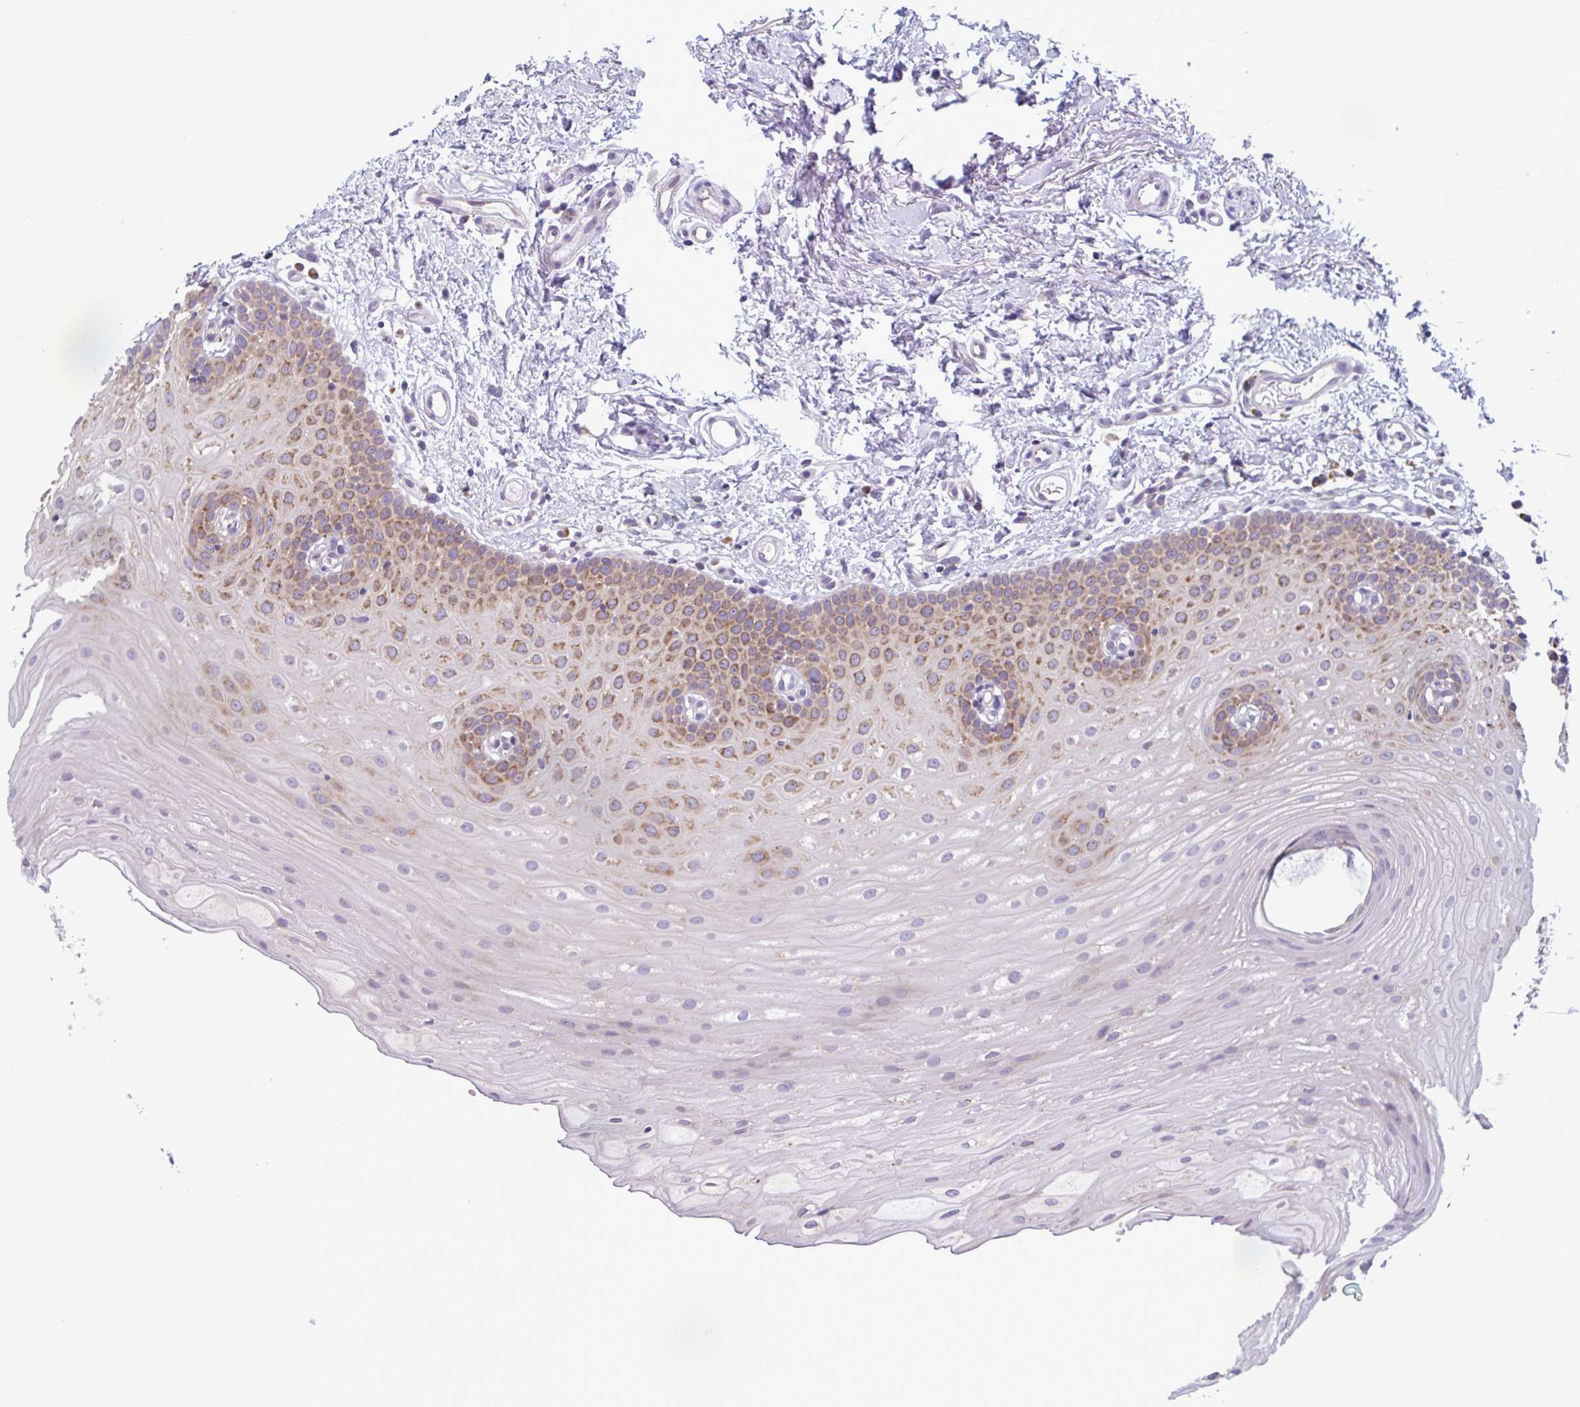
{"staining": {"intensity": "strong", "quantity": ">75%", "location": "cytoplasmic/membranous"}, "tissue": "oral mucosa", "cell_type": "Squamous epithelial cells", "image_type": "normal", "snomed": [{"axis": "morphology", "description": "Normal tissue, NOS"}, {"axis": "morphology", "description": "Adenocarcinoma, NOS"}, {"axis": "topography", "description": "Oral tissue"}, {"axis": "topography", "description": "Head-Neck"}], "caption": "Unremarkable oral mucosa was stained to show a protein in brown. There is high levels of strong cytoplasmic/membranous staining in approximately >75% of squamous epithelial cells.", "gene": "RPS16", "patient": {"sex": "female", "age": 57}}